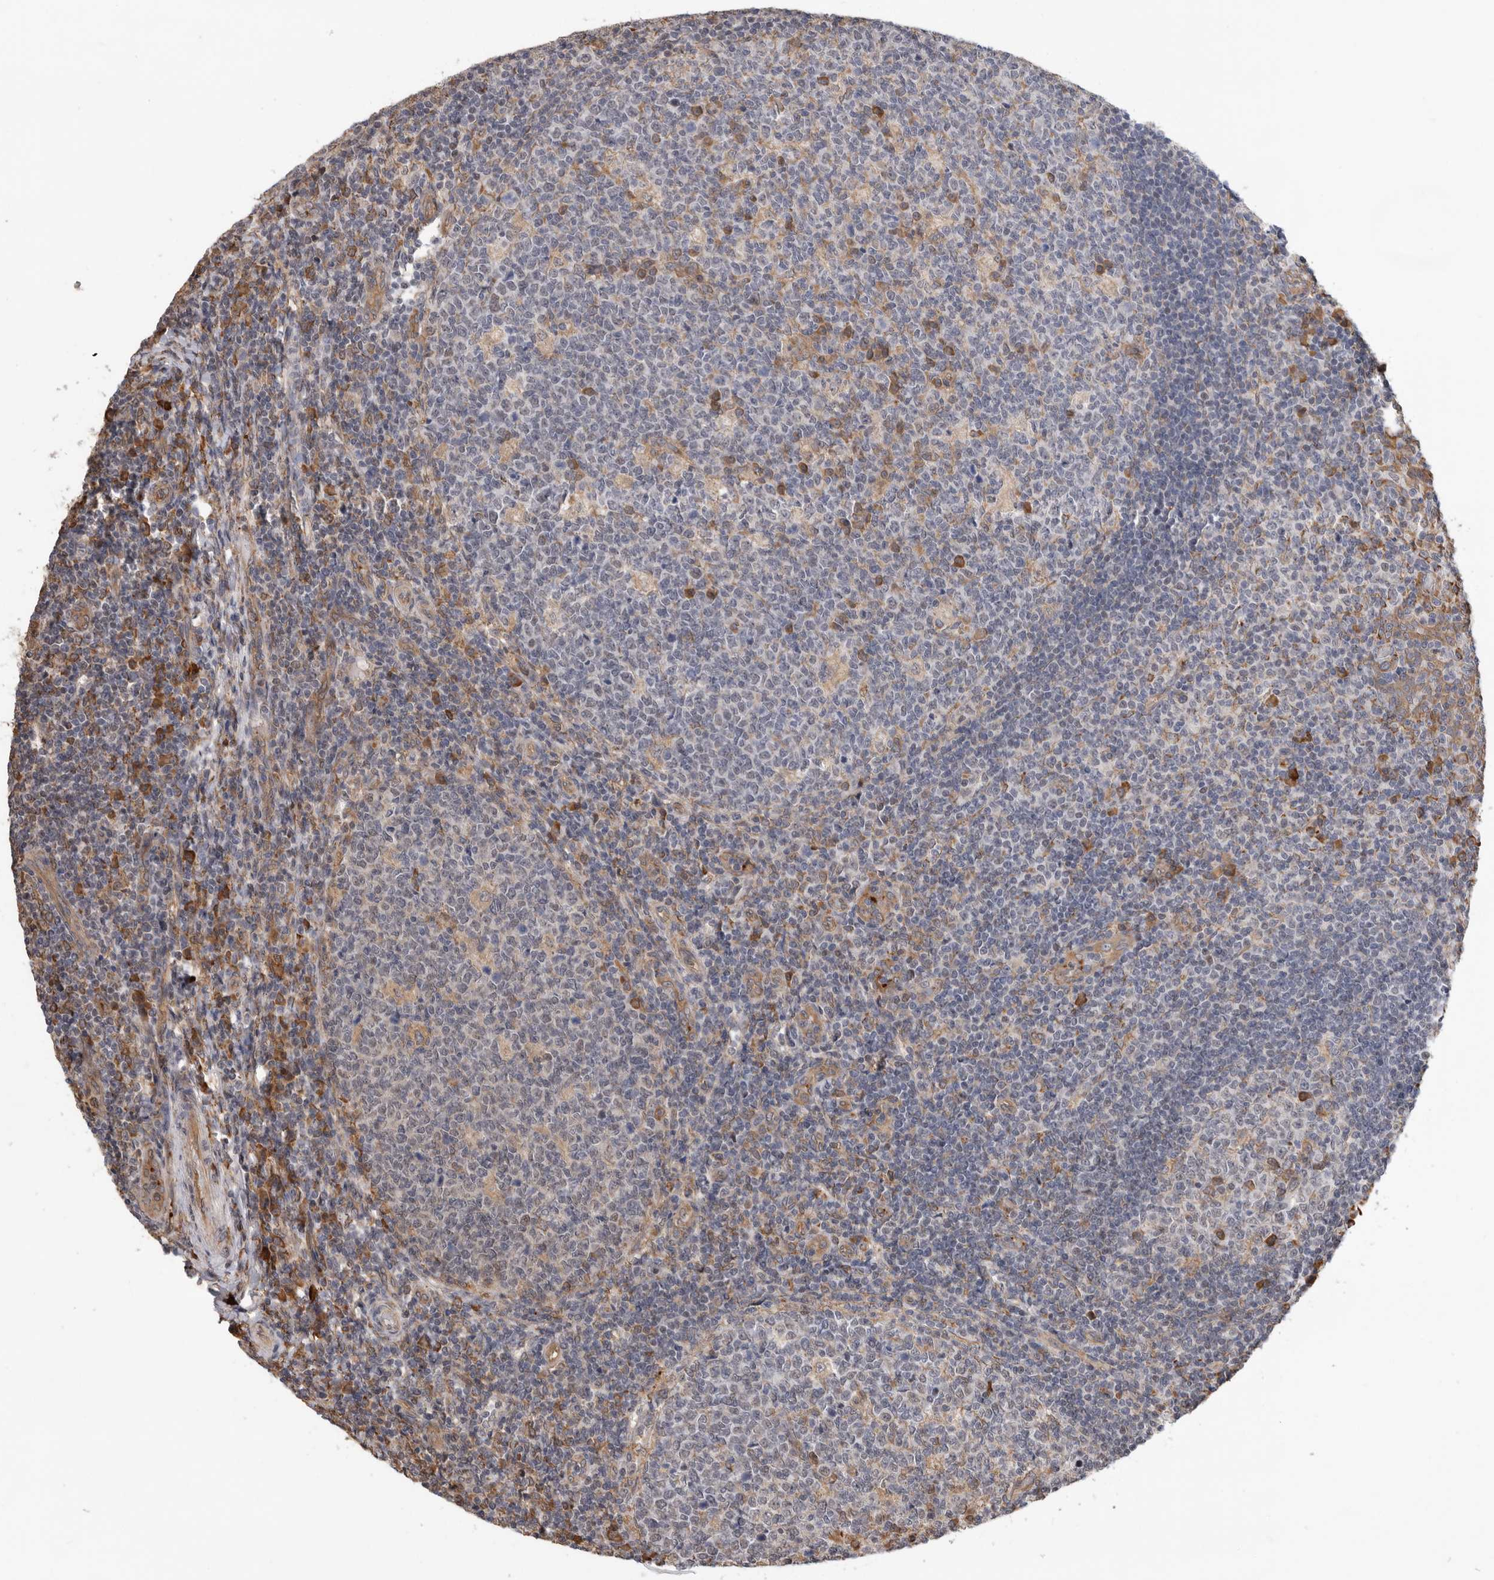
{"staining": {"intensity": "moderate", "quantity": "<25%", "location": "cytoplasmic/membranous"}, "tissue": "tonsil", "cell_type": "Germinal center cells", "image_type": "normal", "snomed": [{"axis": "morphology", "description": "Normal tissue, NOS"}, {"axis": "topography", "description": "Tonsil"}], "caption": "An immunohistochemistry histopathology image of unremarkable tissue is shown. Protein staining in brown highlights moderate cytoplasmic/membranous positivity in tonsil within germinal center cells. The staining is performed using DAB brown chromogen to label protein expression. The nuclei are counter-stained blue using hematoxylin.", "gene": "CDC42BPB", "patient": {"sex": "female", "age": 19}}